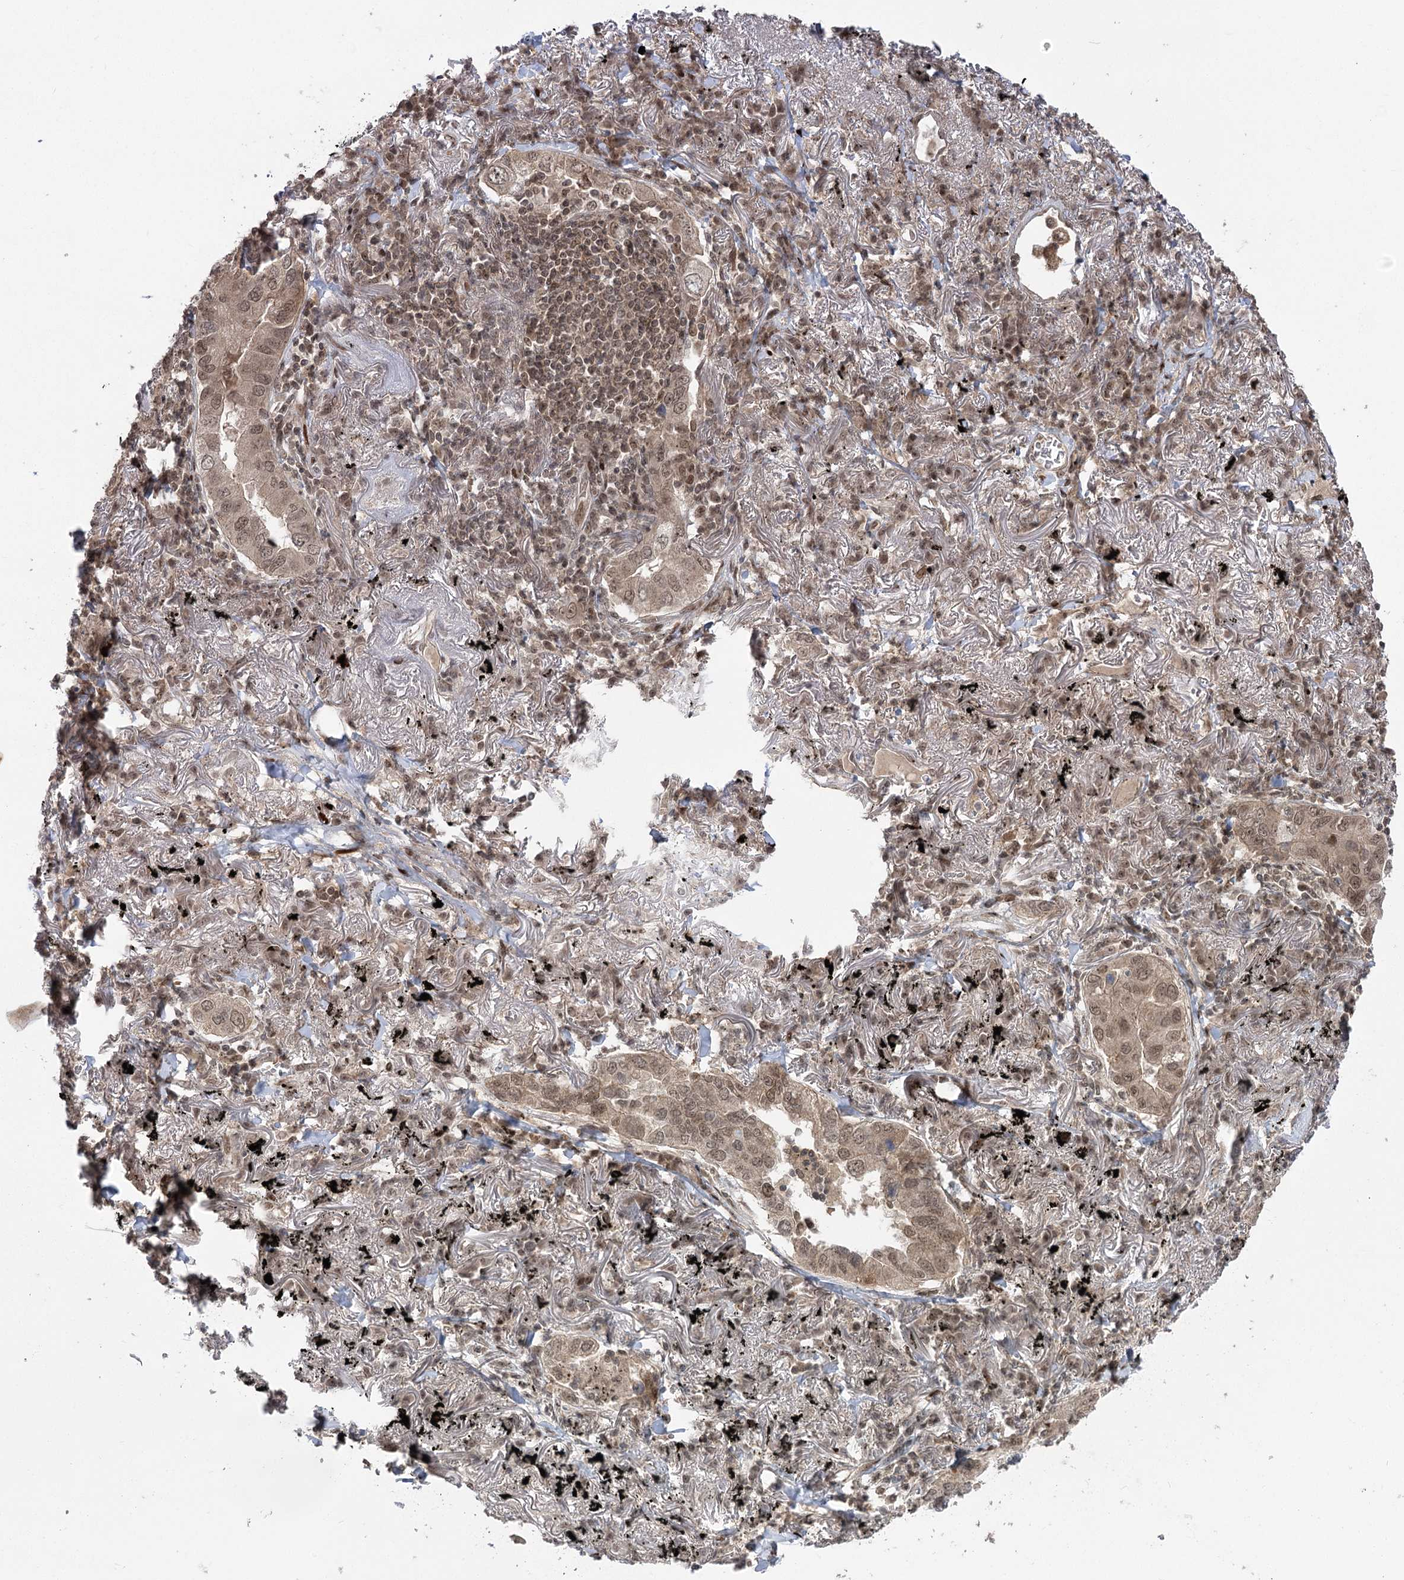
{"staining": {"intensity": "moderate", "quantity": ">75%", "location": "nuclear"}, "tissue": "lung cancer", "cell_type": "Tumor cells", "image_type": "cancer", "snomed": [{"axis": "morphology", "description": "Adenocarcinoma, NOS"}, {"axis": "topography", "description": "Lung"}], "caption": "Lung cancer (adenocarcinoma) was stained to show a protein in brown. There is medium levels of moderate nuclear staining in approximately >75% of tumor cells.", "gene": "HELQ", "patient": {"sex": "male", "age": 65}}